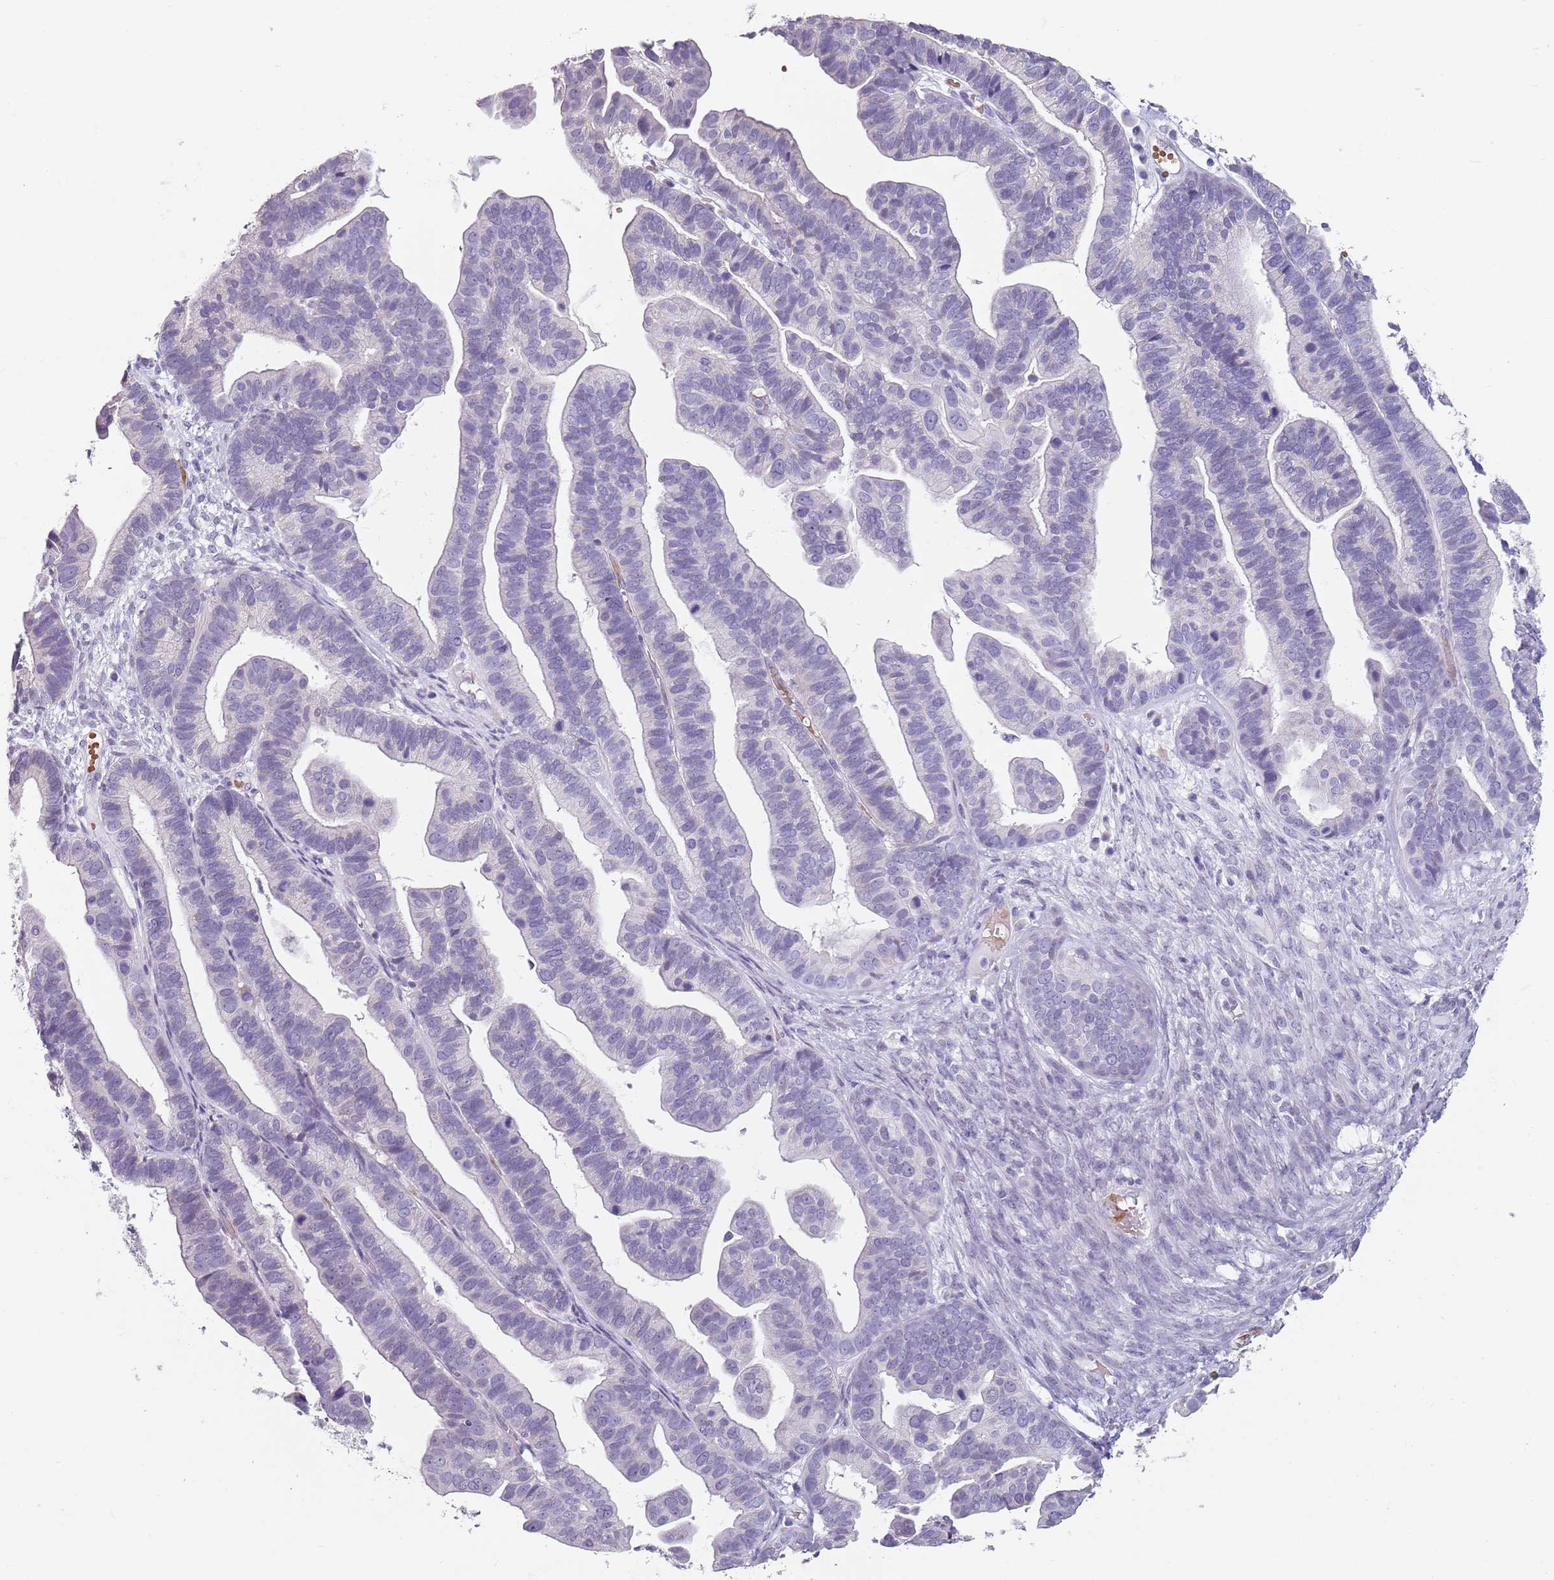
{"staining": {"intensity": "negative", "quantity": "none", "location": "none"}, "tissue": "ovarian cancer", "cell_type": "Tumor cells", "image_type": "cancer", "snomed": [{"axis": "morphology", "description": "Cystadenocarcinoma, serous, NOS"}, {"axis": "topography", "description": "Ovary"}], "caption": "Photomicrograph shows no protein positivity in tumor cells of ovarian cancer tissue.", "gene": "SPESP1", "patient": {"sex": "female", "age": 56}}